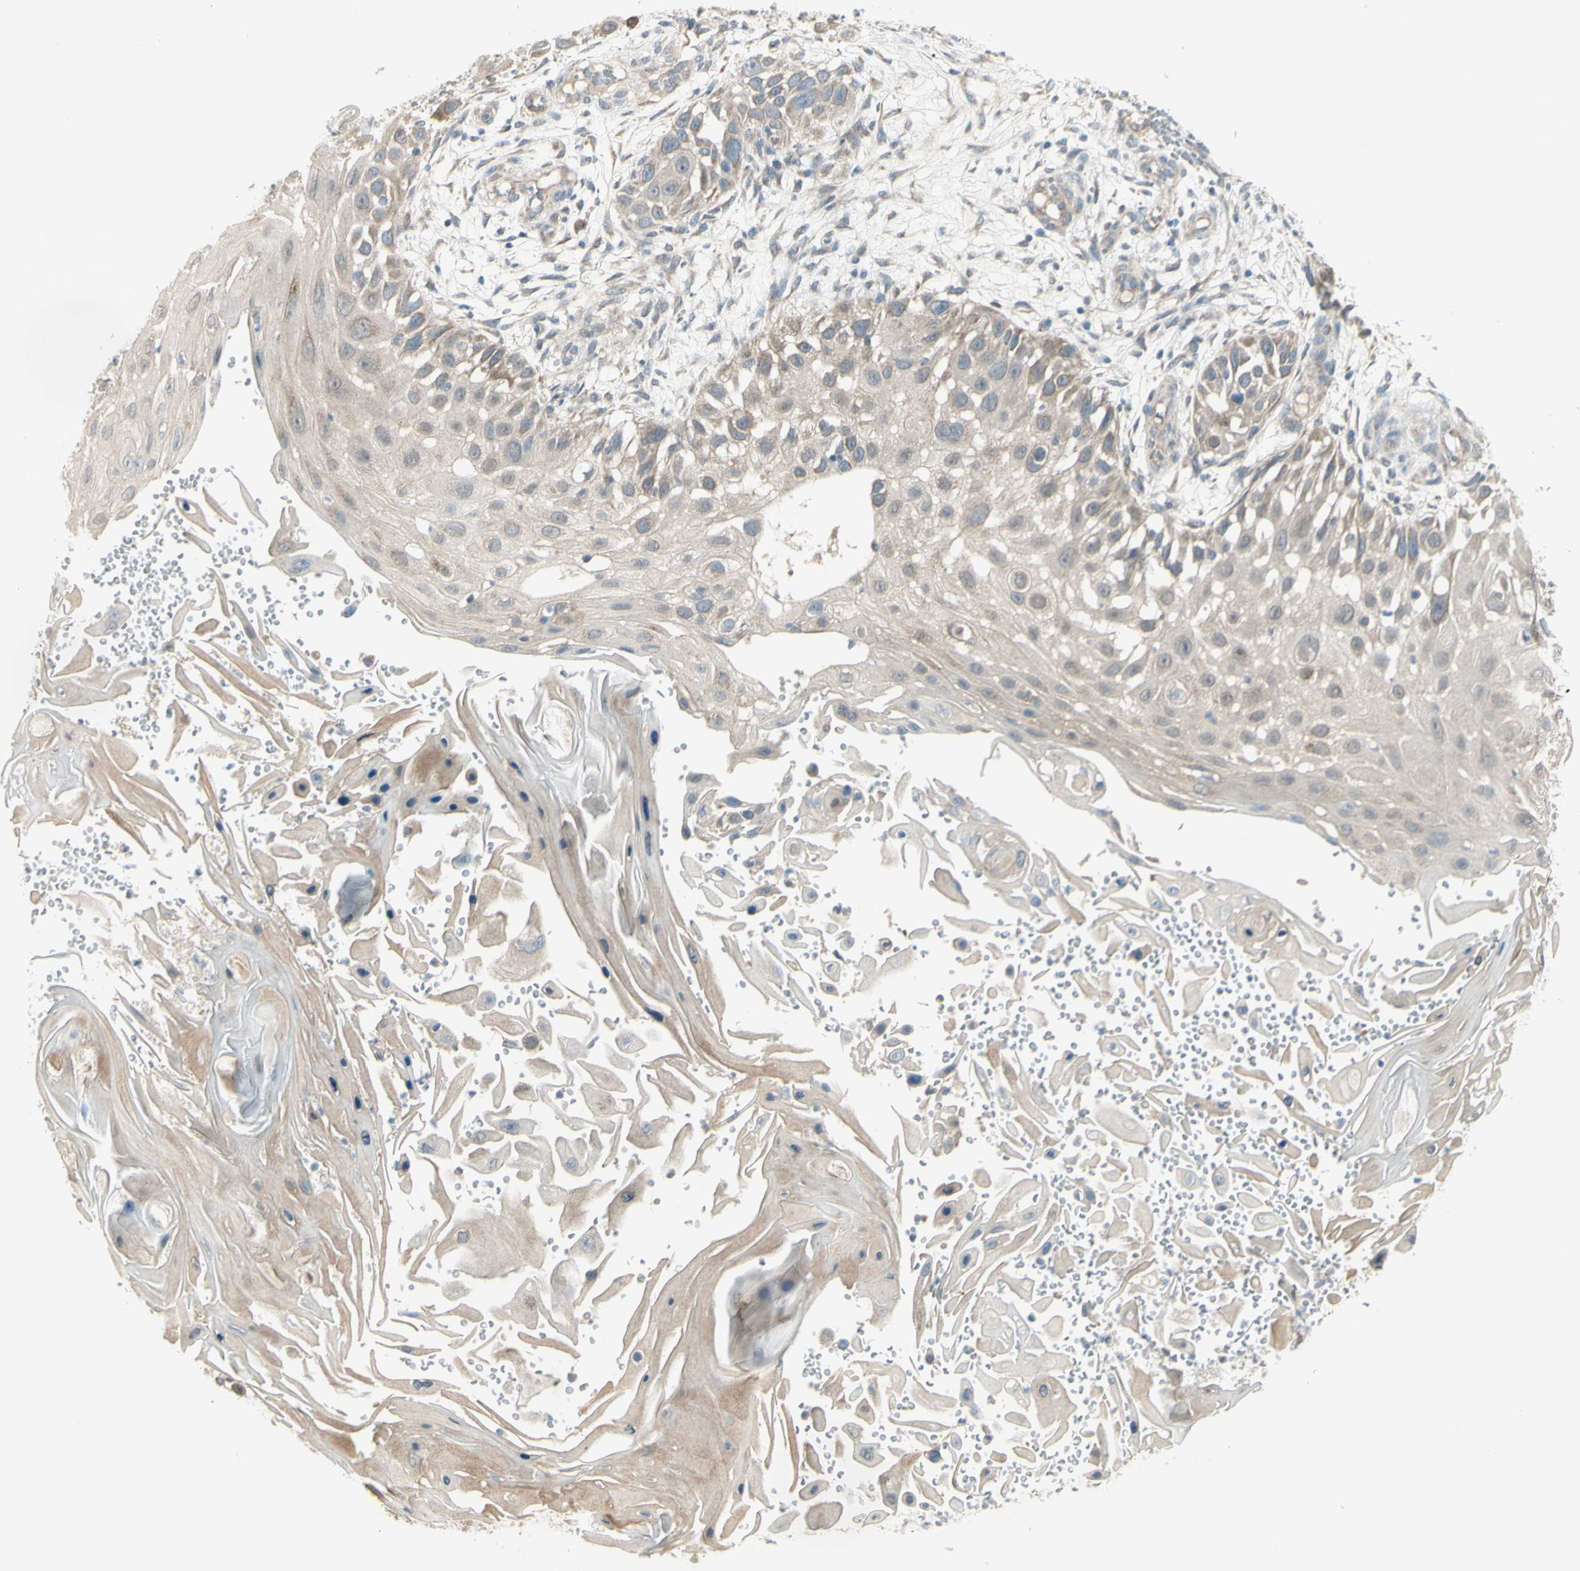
{"staining": {"intensity": "weak", "quantity": ">75%", "location": "cytoplasmic/membranous"}, "tissue": "skin cancer", "cell_type": "Tumor cells", "image_type": "cancer", "snomed": [{"axis": "morphology", "description": "Squamous cell carcinoma, NOS"}, {"axis": "topography", "description": "Skin"}], "caption": "This photomicrograph exhibits skin cancer stained with IHC to label a protein in brown. The cytoplasmic/membranous of tumor cells show weak positivity for the protein. Nuclei are counter-stained blue.", "gene": "NAXD", "patient": {"sex": "female", "age": 44}}